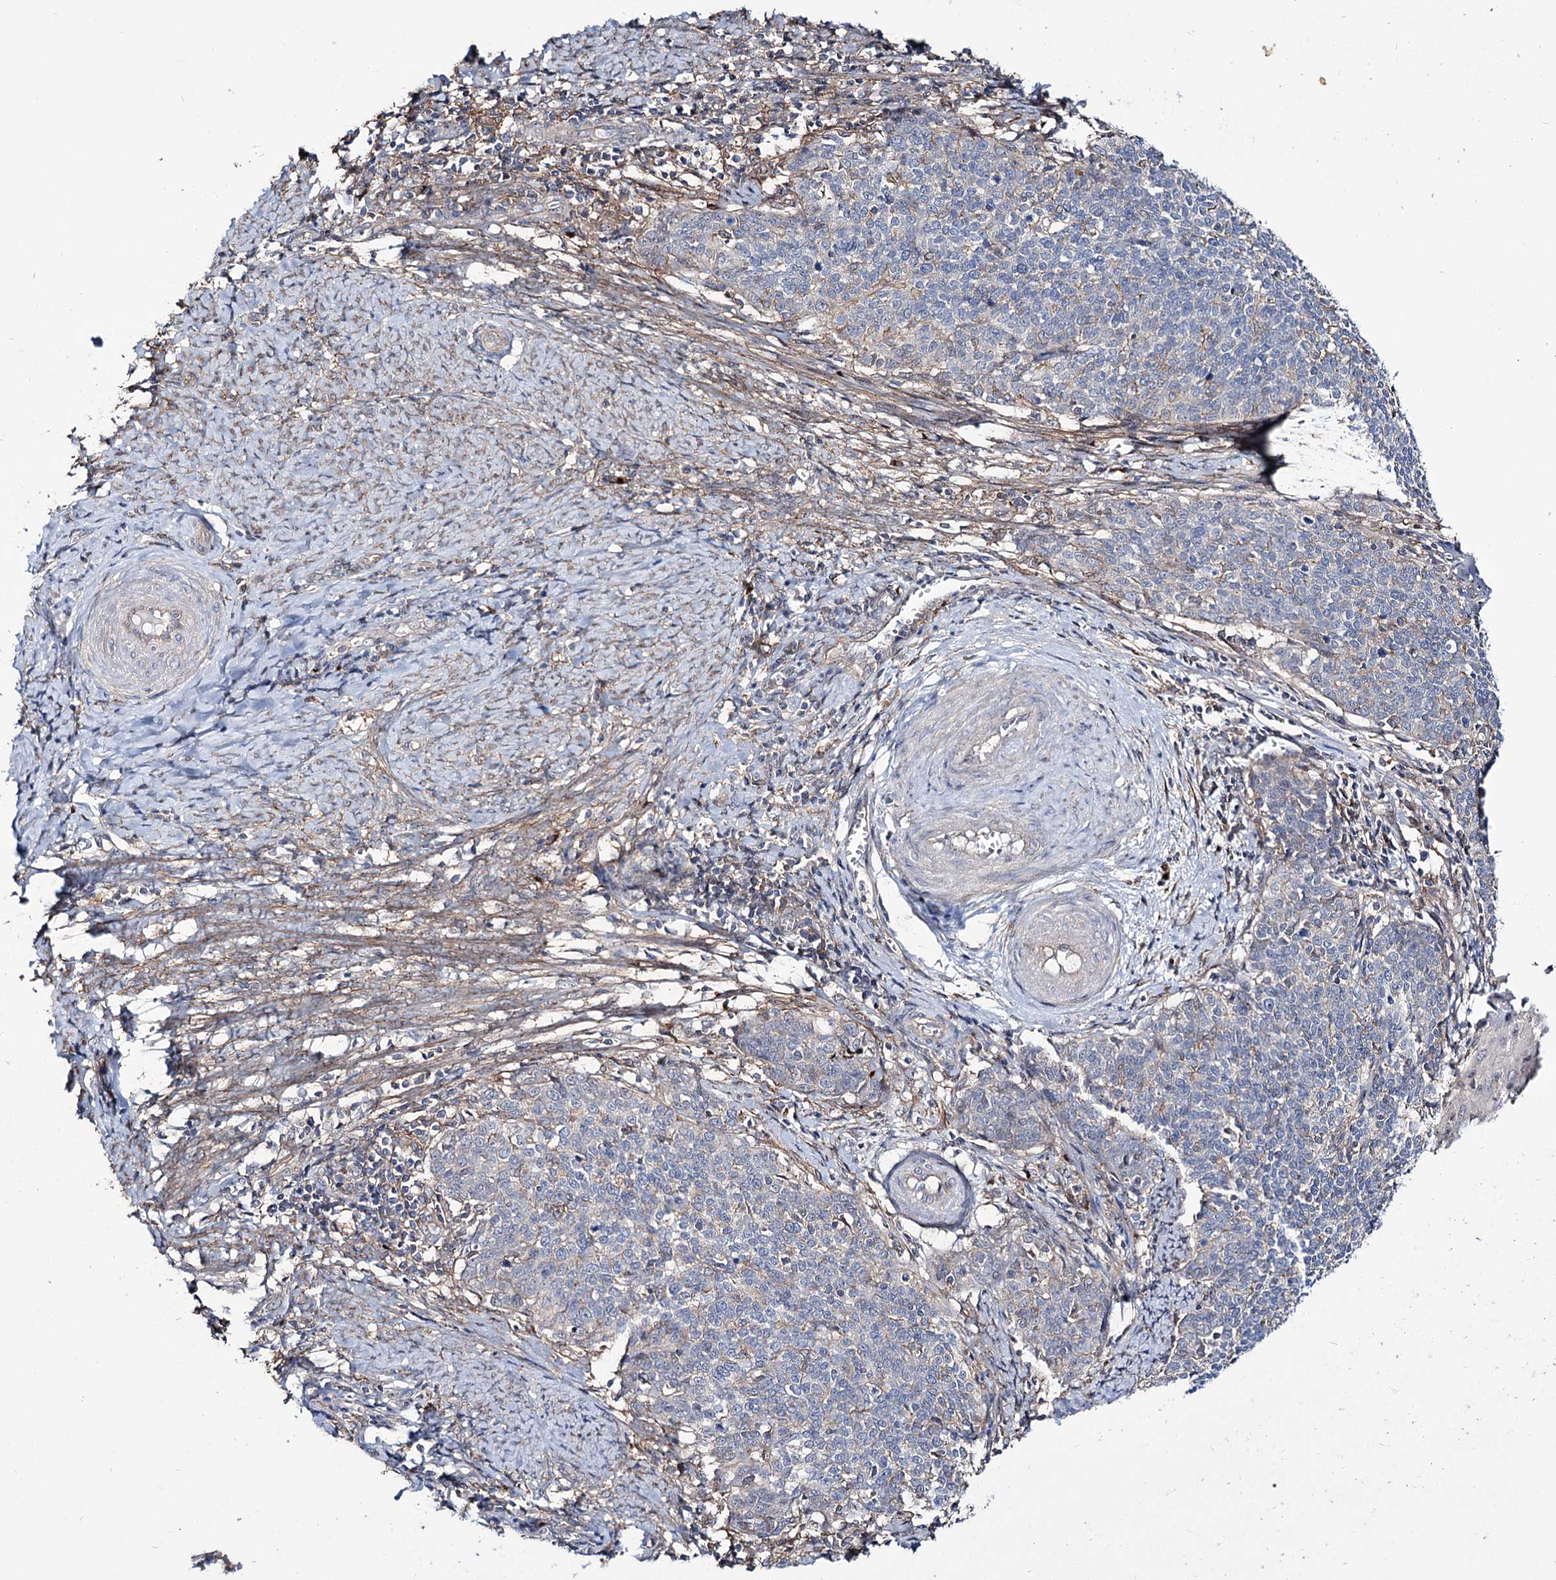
{"staining": {"intensity": "negative", "quantity": "none", "location": "none"}, "tissue": "cervical cancer", "cell_type": "Tumor cells", "image_type": "cancer", "snomed": [{"axis": "morphology", "description": "Squamous cell carcinoma, NOS"}, {"axis": "topography", "description": "Cervix"}], "caption": "Squamous cell carcinoma (cervical) was stained to show a protein in brown. There is no significant staining in tumor cells.", "gene": "SEC24A", "patient": {"sex": "female", "age": 39}}